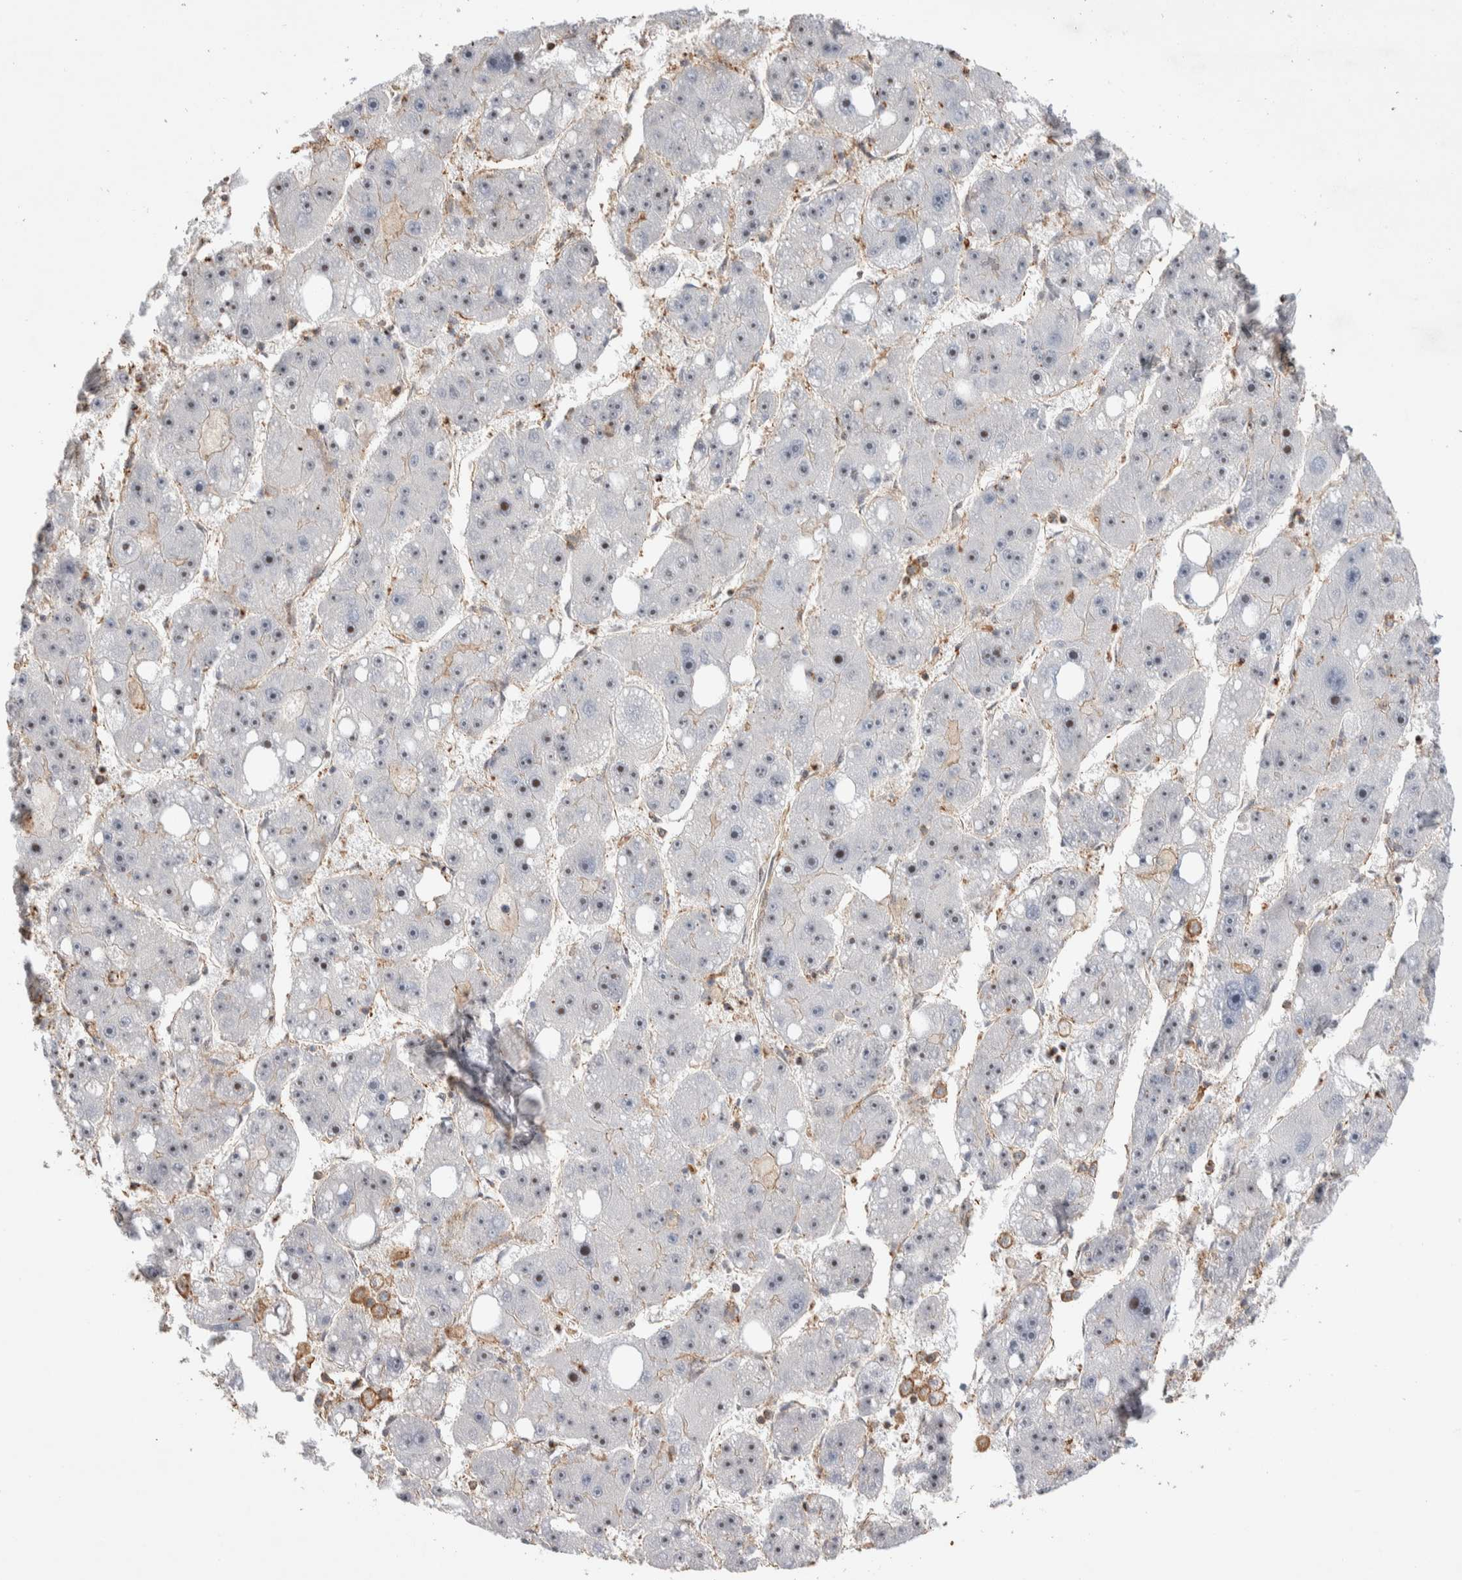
{"staining": {"intensity": "negative", "quantity": "none", "location": "none"}, "tissue": "liver cancer", "cell_type": "Tumor cells", "image_type": "cancer", "snomed": [{"axis": "morphology", "description": "Carcinoma, Hepatocellular, NOS"}, {"axis": "topography", "description": "Liver"}], "caption": "A high-resolution image shows immunohistochemistry staining of liver hepatocellular carcinoma, which reveals no significant positivity in tumor cells.", "gene": "ZNF704", "patient": {"sex": "female", "age": 61}}